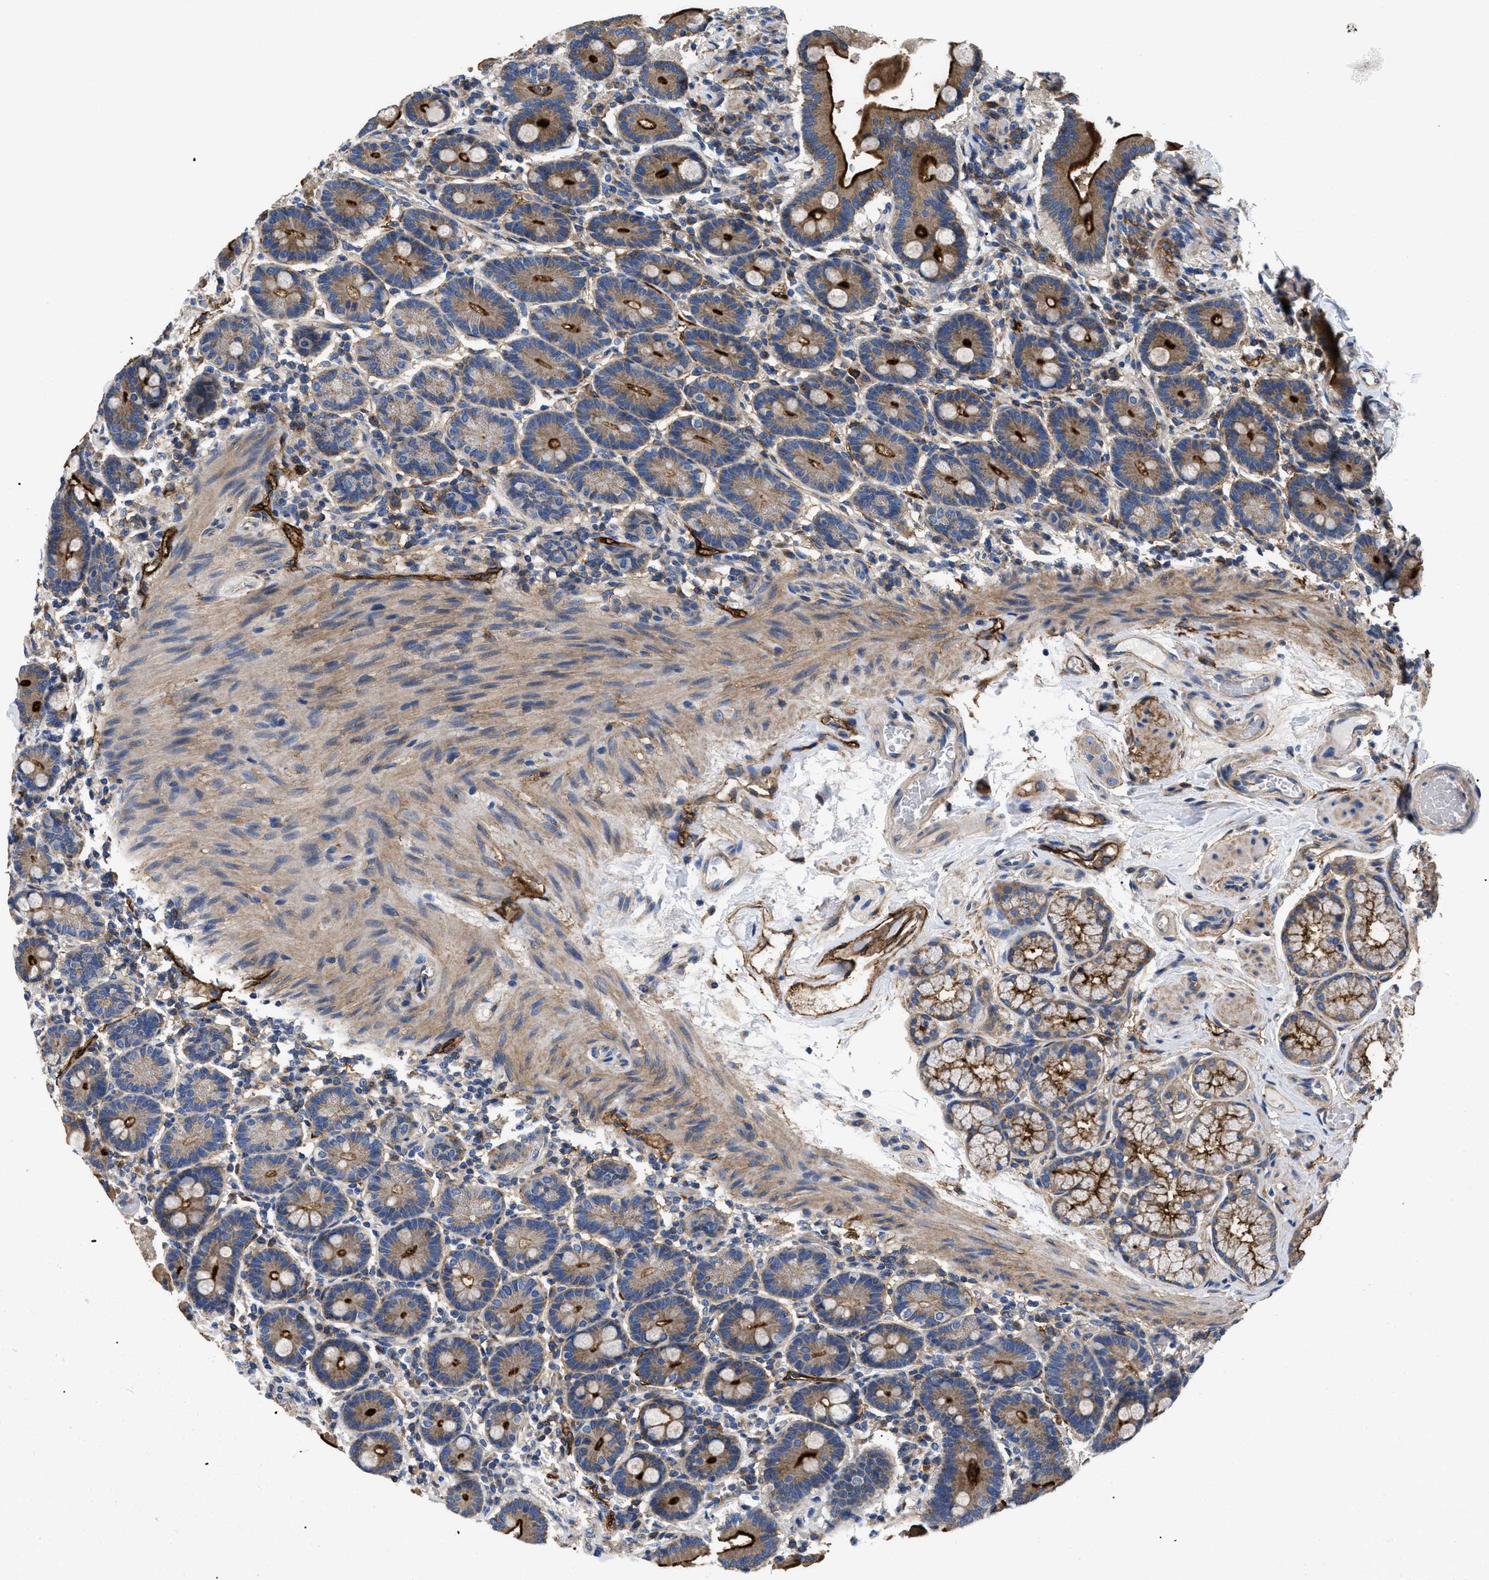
{"staining": {"intensity": "strong", "quantity": "25%-75%", "location": "cytoplasmic/membranous"}, "tissue": "duodenum", "cell_type": "Glandular cells", "image_type": "normal", "snomed": [{"axis": "morphology", "description": "Normal tissue, NOS"}, {"axis": "topography", "description": "Duodenum"}], "caption": "DAB (3,3'-diaminobenzidine) immunohistochemical staining of unremarkable human duodenum exhibits strong cytoplasmic/membranous protein expression in approximately 25%-75% of glandular cells.", "gene": "NT5E", "patient": {"sex": "male", "age": 54}}